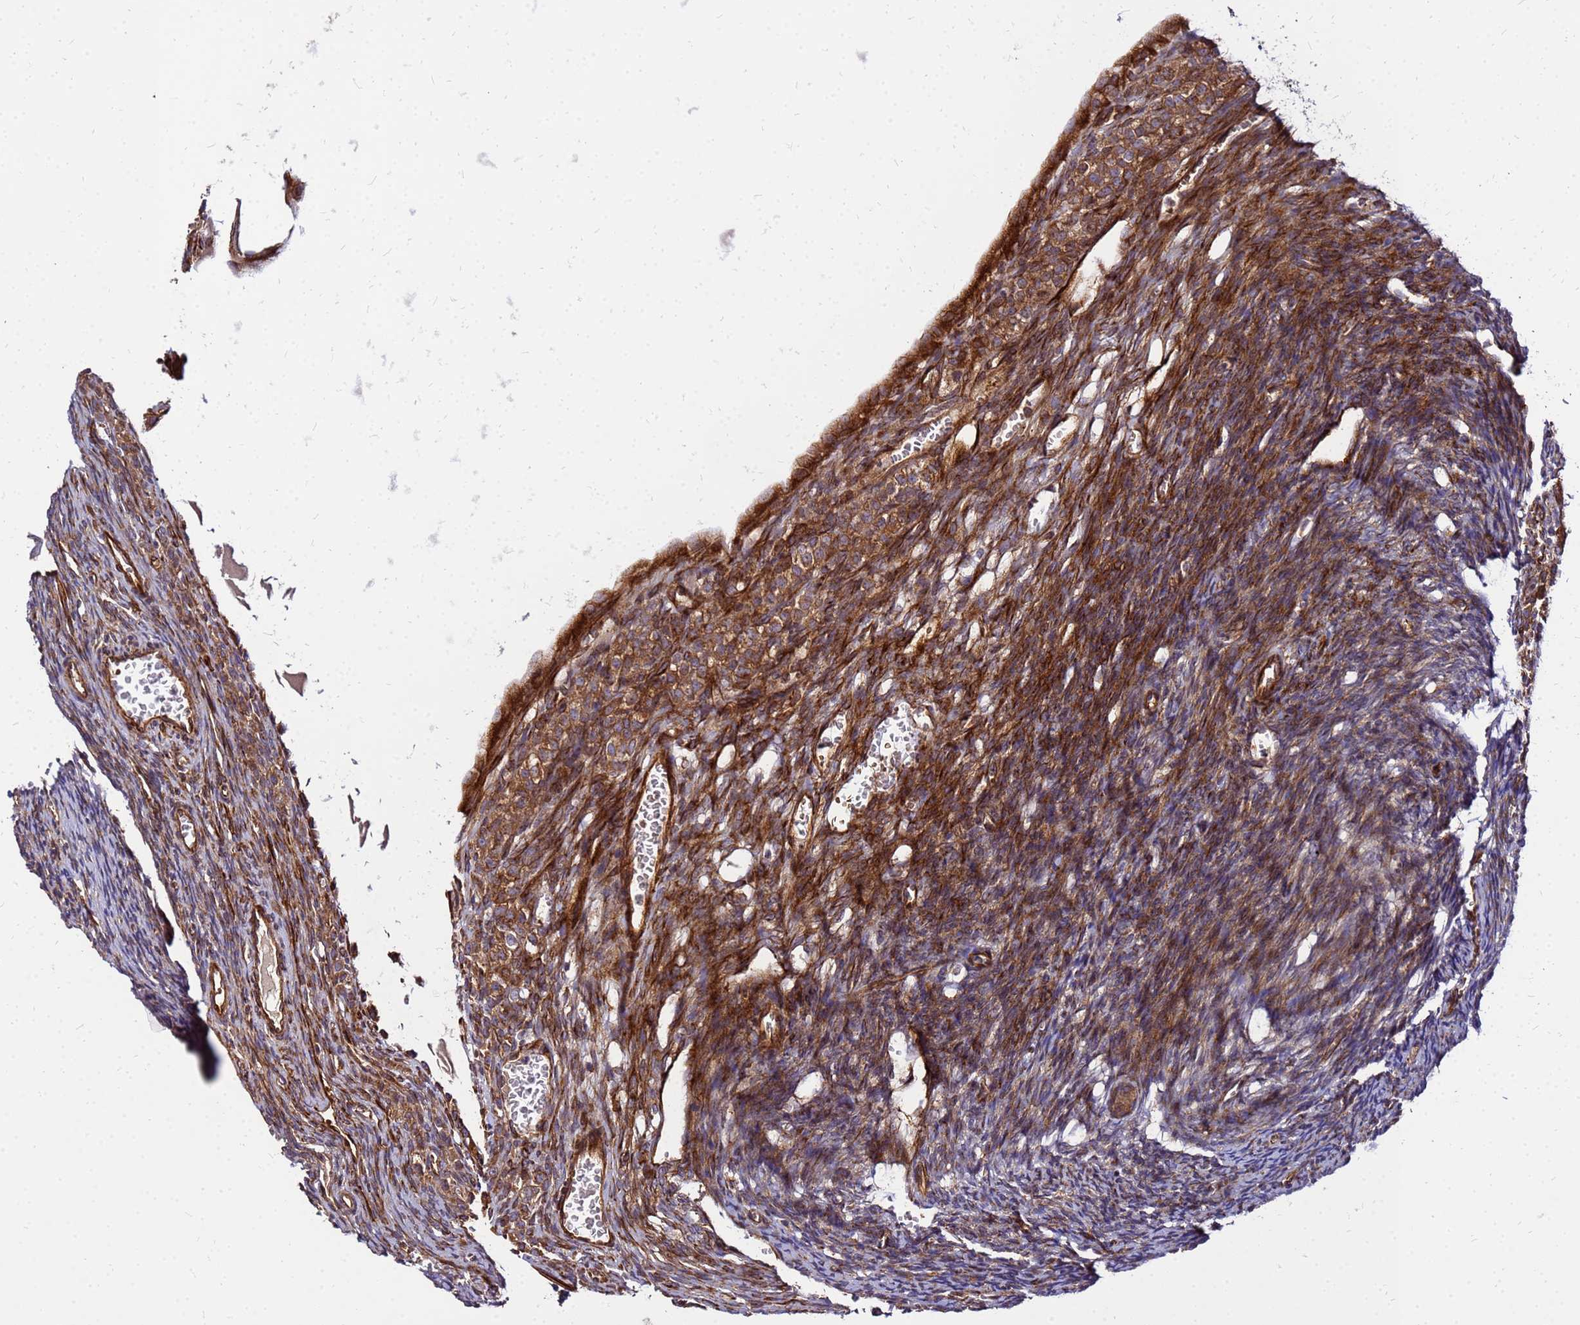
{"staining": {"intensity": "strong", "quantity": "<25%", "location": "cytoplasmic/membranous"}, "tissue": "ovary", "cell_type": "Ovarian stroma cells", "image_type": "normal", "snomed": [{"axis": "morphology", "description": "Normal tissue, NOS"}, {"axis": "topography", "description": "Ovary"}], "caption": "Protein staining reveals strong cytoplasmic/membranous positivity in approximately <25% of ovarian stroma cells in benign ovary. Using DAB (3,3'-diaminobenzidine) (brown) and hematoxylin (blue) stains, captured at high magnification using brightfield microscopy.", "gene": "WWC2", "patient": {"sex": "female", "age": 39}}